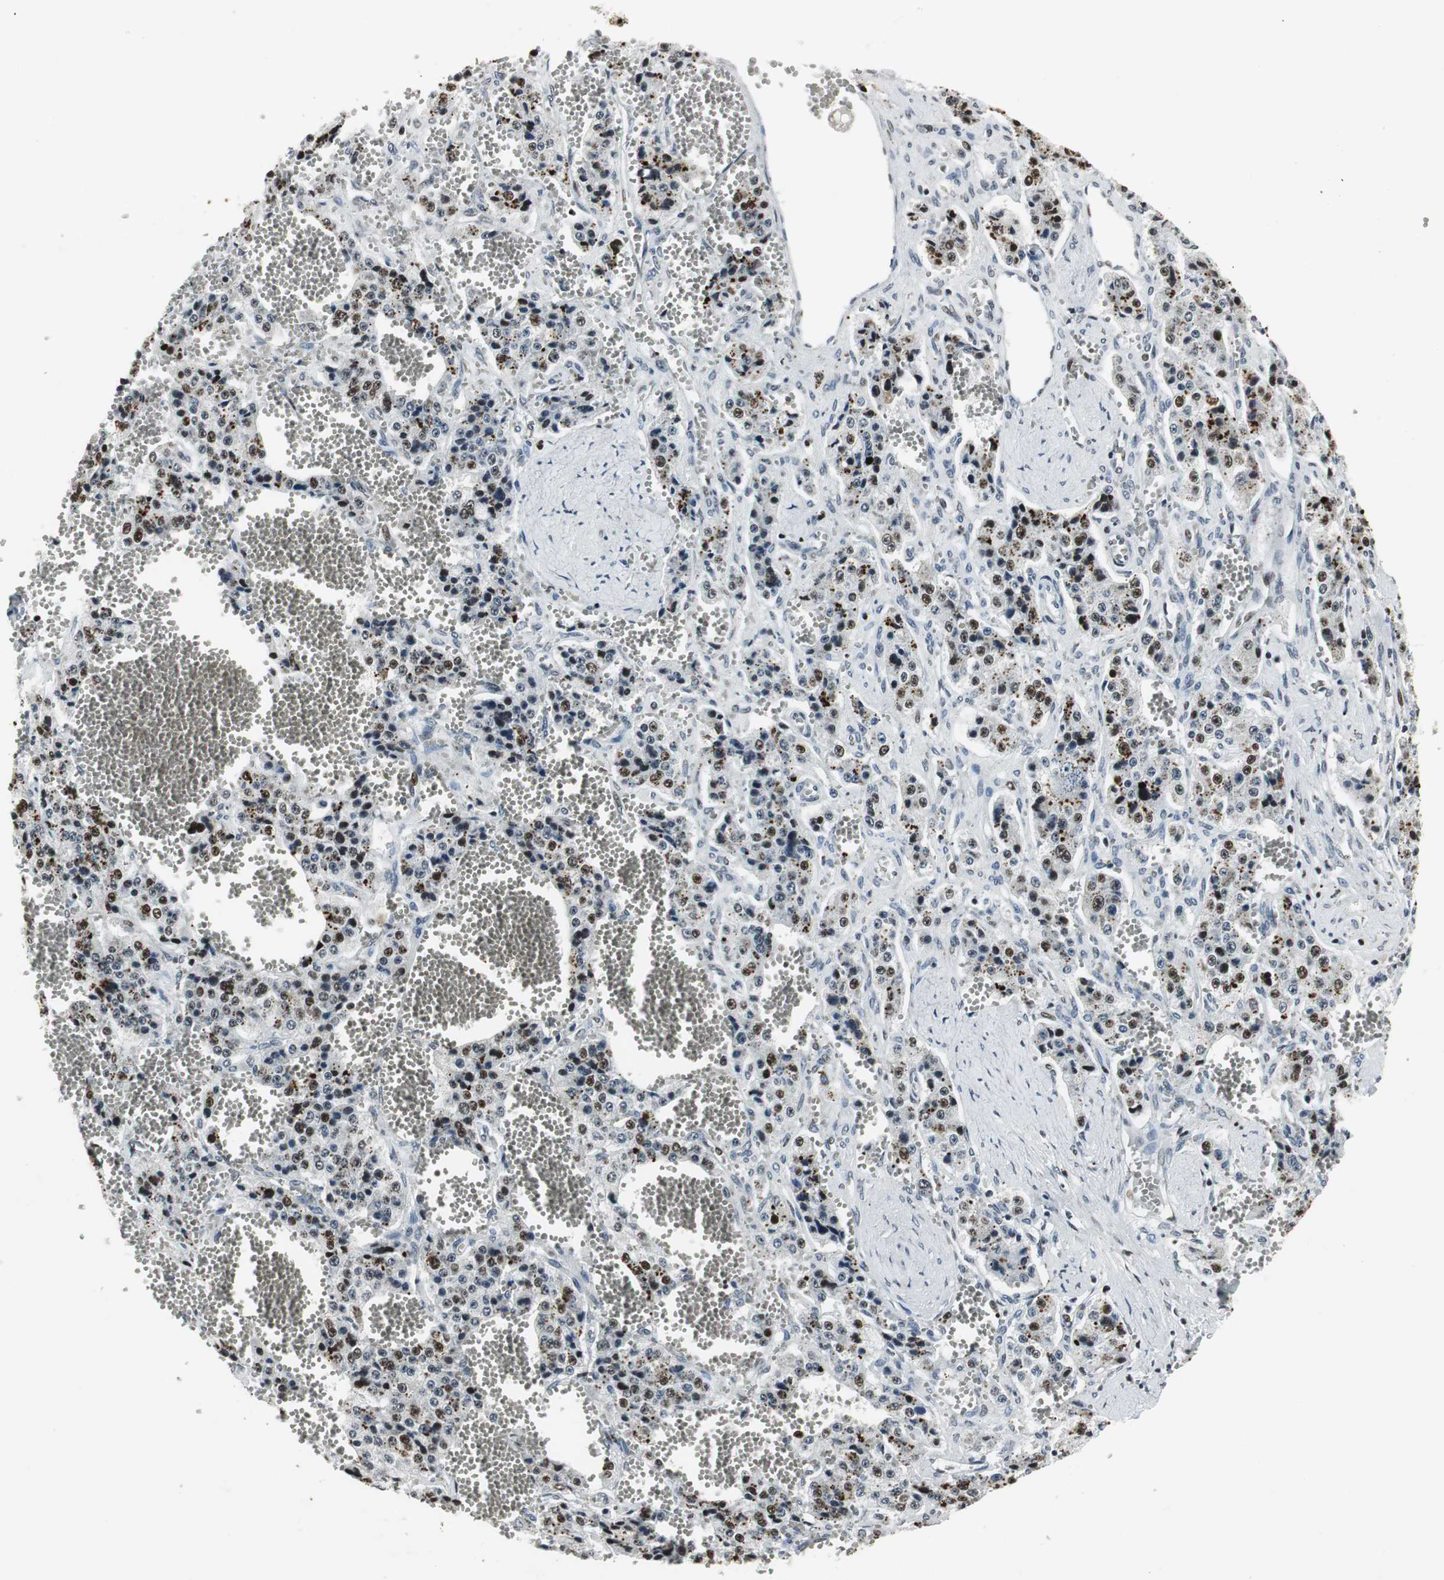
{"staining": {"intensity": "moderate", "quantity": "25%-75%", "location": "nuclear"}, "tissue": "carcinoid", "cell_type": "Tumor cells", "image_type": "cancer", "snomed": [{"axis": "morphology", "description": "Carcinoid, malignant, NOS"}, {"axis": "topography", "description": "Small intestine"}], "caption": "Immunohistochemistry (IHC) image of neoplastic tissue: human carcinoid stained using immunohistochemistry displays medium levels of moderate protein expression localized specifically in the nuclear of tumor cells, appearing as a nuclear brown color.", "gene": "RBBP4", "patient": {"sex": "male", "age": 52}}